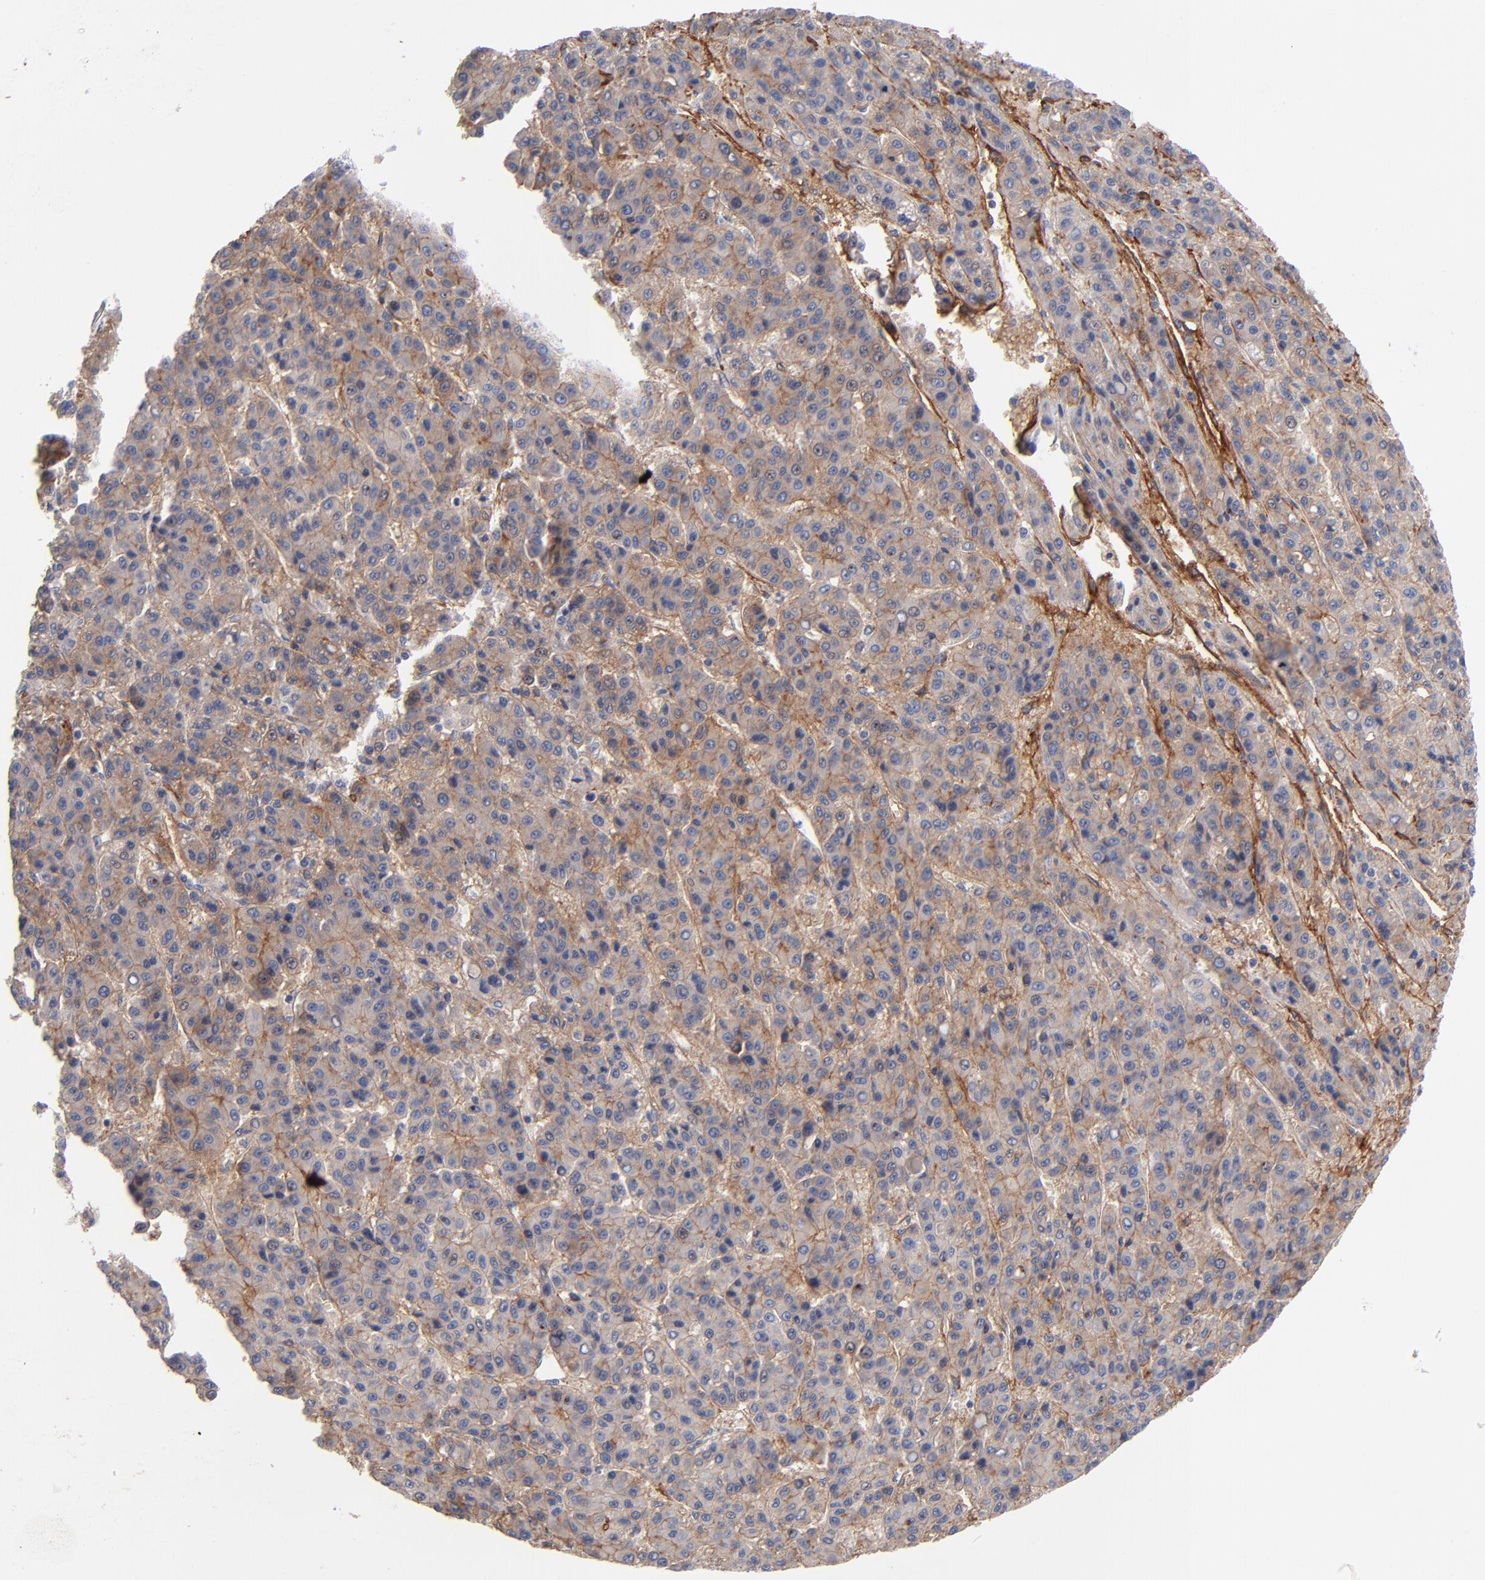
{"staining": {"intensity": "moderate", "quantity": ">75%", "location": "cytoplasmic/membranous"}, "tissue": "liver cancer", "cell_type": "Tumor cells", "image_type": "cancer", "snomed": [{"axis": "morphology", "description": "Carcinoma, Hepatocellular, NOS"}, {"axis": "topography", "description": "Liver"}], "caption": "Immunohistochemistry (DAB (3,3'-diaminobenzidine)) staining of human hepatocellular carcinoma (liver) exhibits moderate cytoplasmic/membranous protein positivity in about >75% of tumor cells. The staining was performed using DAB to visualize the protein expression in brown, while the nuclei were stained in blue with hematoxylin (Magnification: 20x).", "gene": "PLSCR4", "patient": {"sex": "male", "age": 70}}